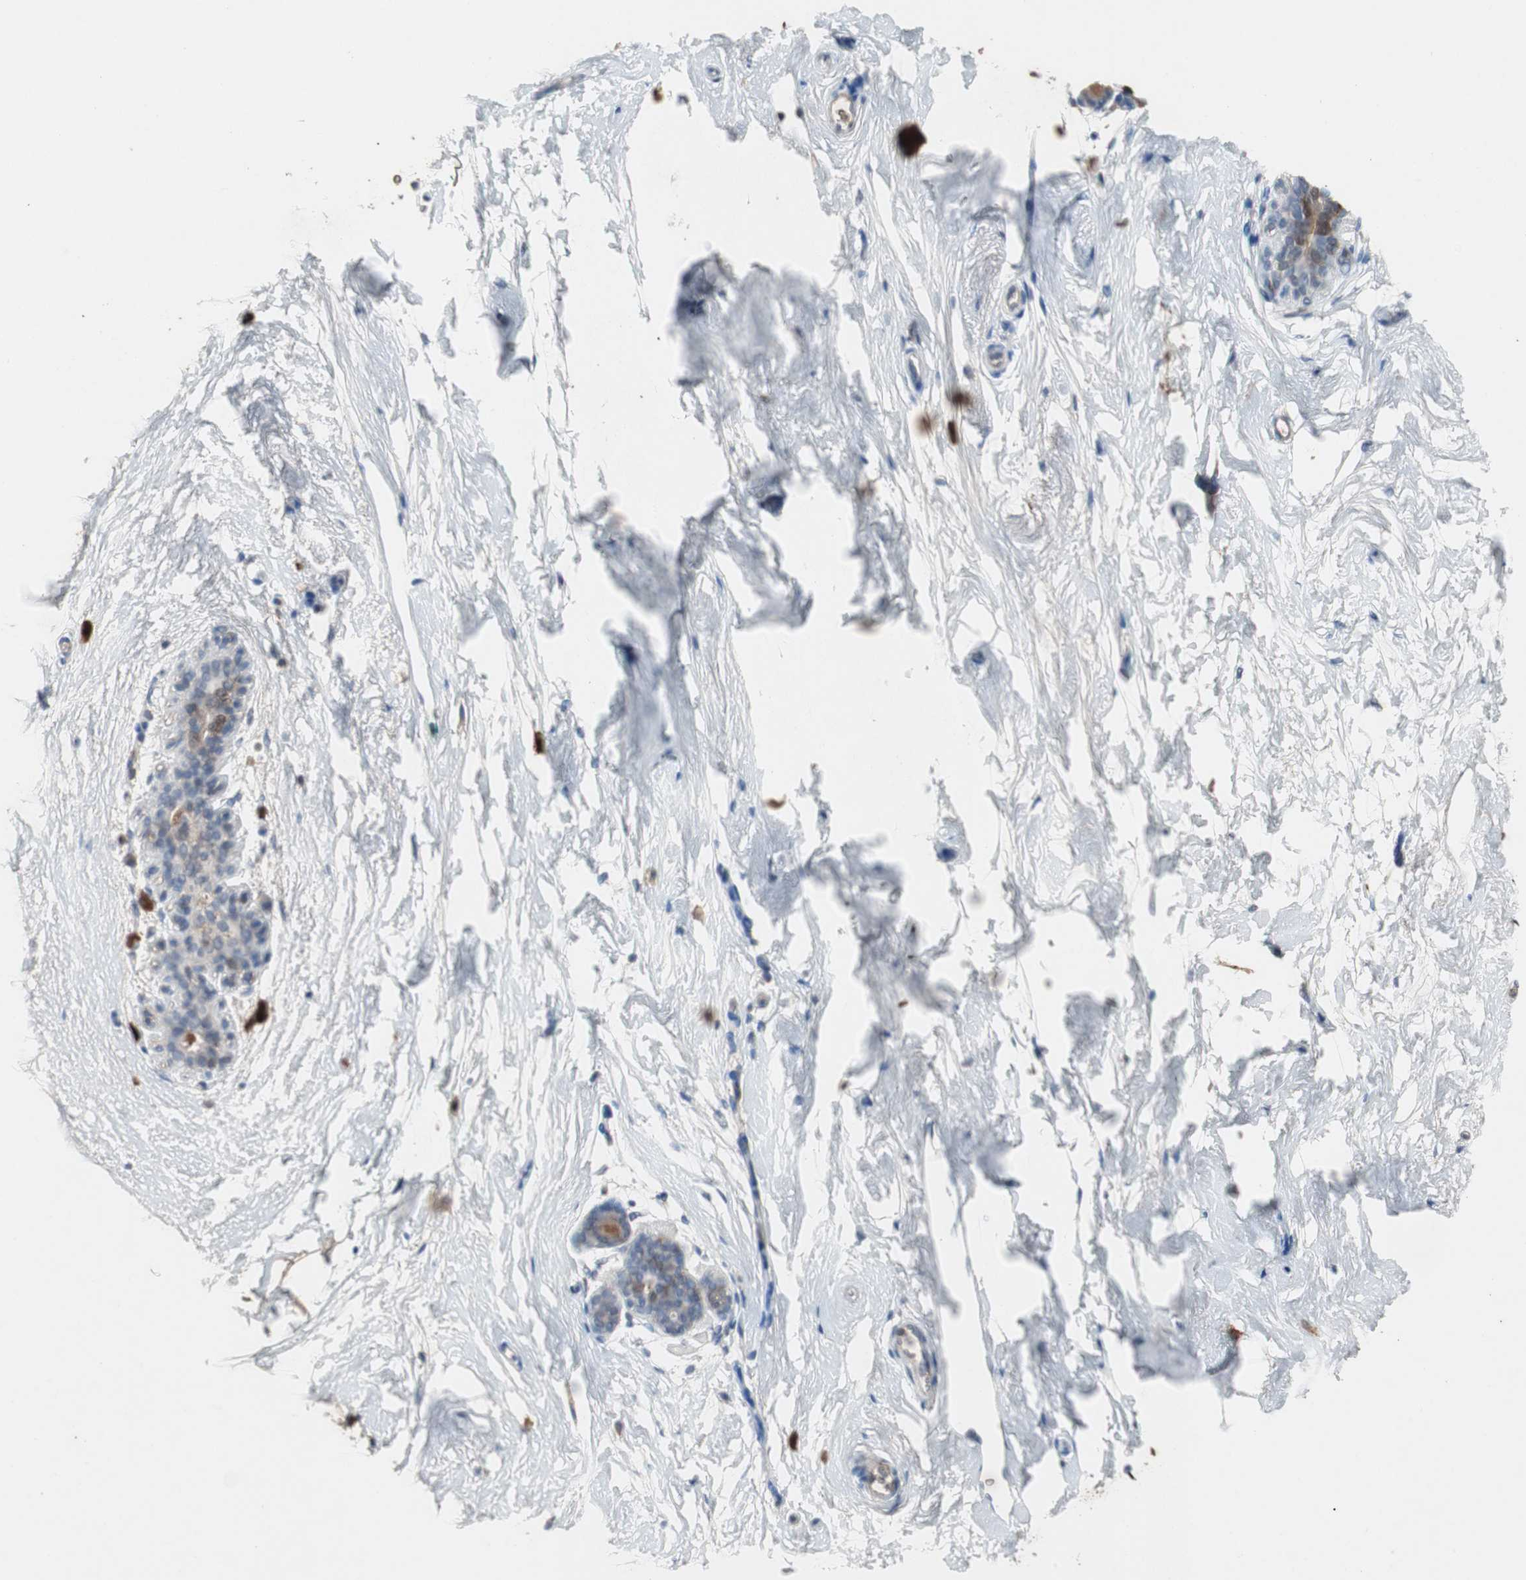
{"staining": {"intensity": "moderate", "quantity": ">75%", "location": "cytoplasmic/membranous"}, "tissue": "breast", "cell_type": "Adipocytes", "image_type": "normal", "snomed": [{"axis": "morphology", "description": "Normal tissue, NOS"}, {"axis": "topography", "description": "Breast"}], "caption": "Approximately >75% of adipocytes in benign breast show moderate cytoplasmic/membranous protein positivity as visualized by brown immunohistochemical staining.", "gene": "CALB2", "patient": {"sex": "female", "age": 52}}